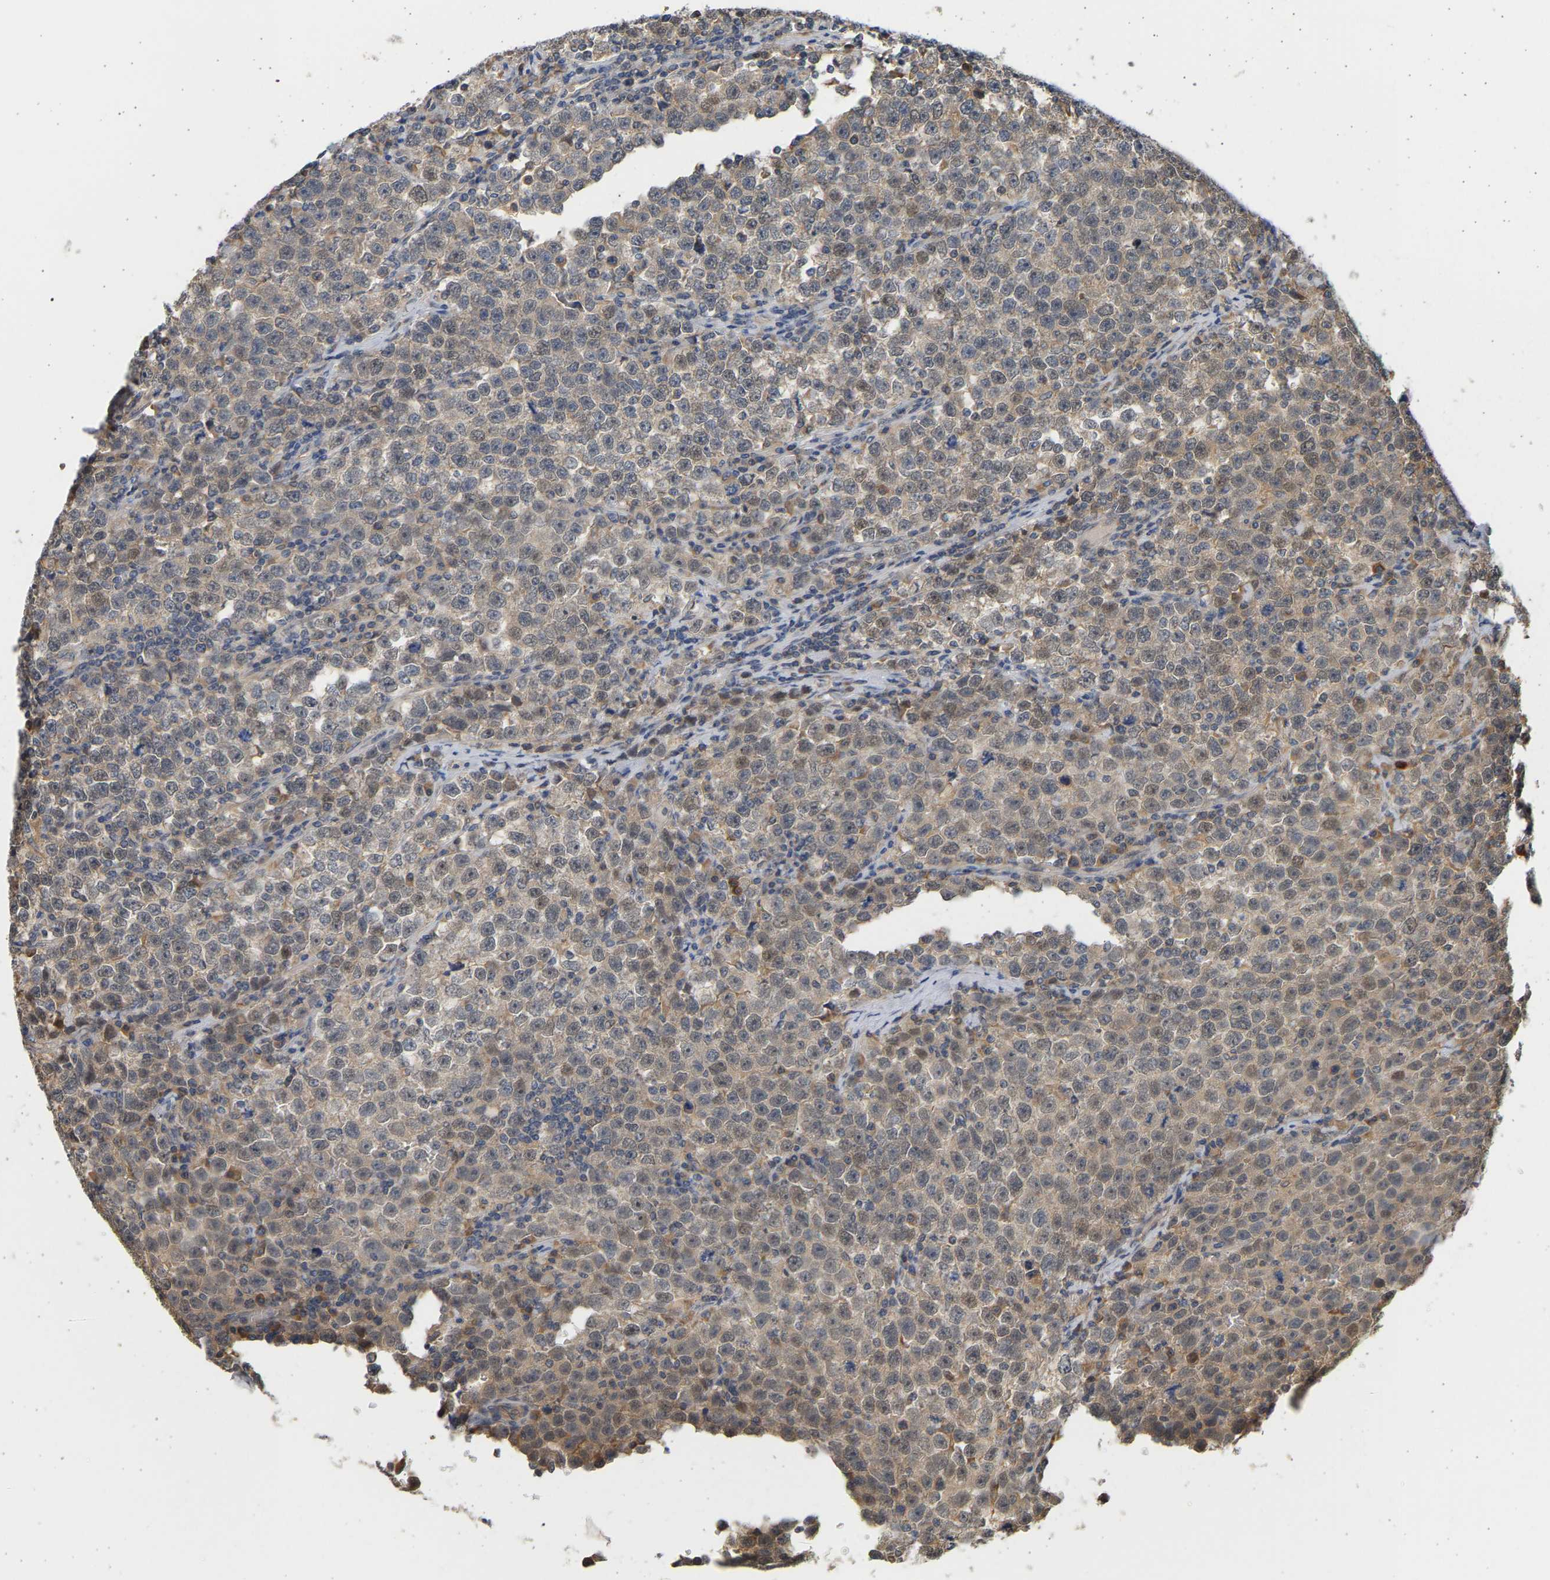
{"staining": {"intensity": "weak", "quantity": "25%-75%", "location": "cytoplasmic/membranous,nuclear"}, "tissue": "testis cancer", "cell_type": "Tumor cells", "image_type": "cancer", "snomed": [{"axis": "morphology", "description": "Seminoma, NOS"}, {"axis": "topography", "description": "Testis"}], "caption": "Protein analysis of testis cancer tissue exhibits weak cytoplasmic/membranous and nuclear staining in about 25%-75% of tumor cells. (DAB IHC with brightfield microscopy, high magnification).", "gene": "B4GALT6", "patient": {"sex": "male", "age": 43}}